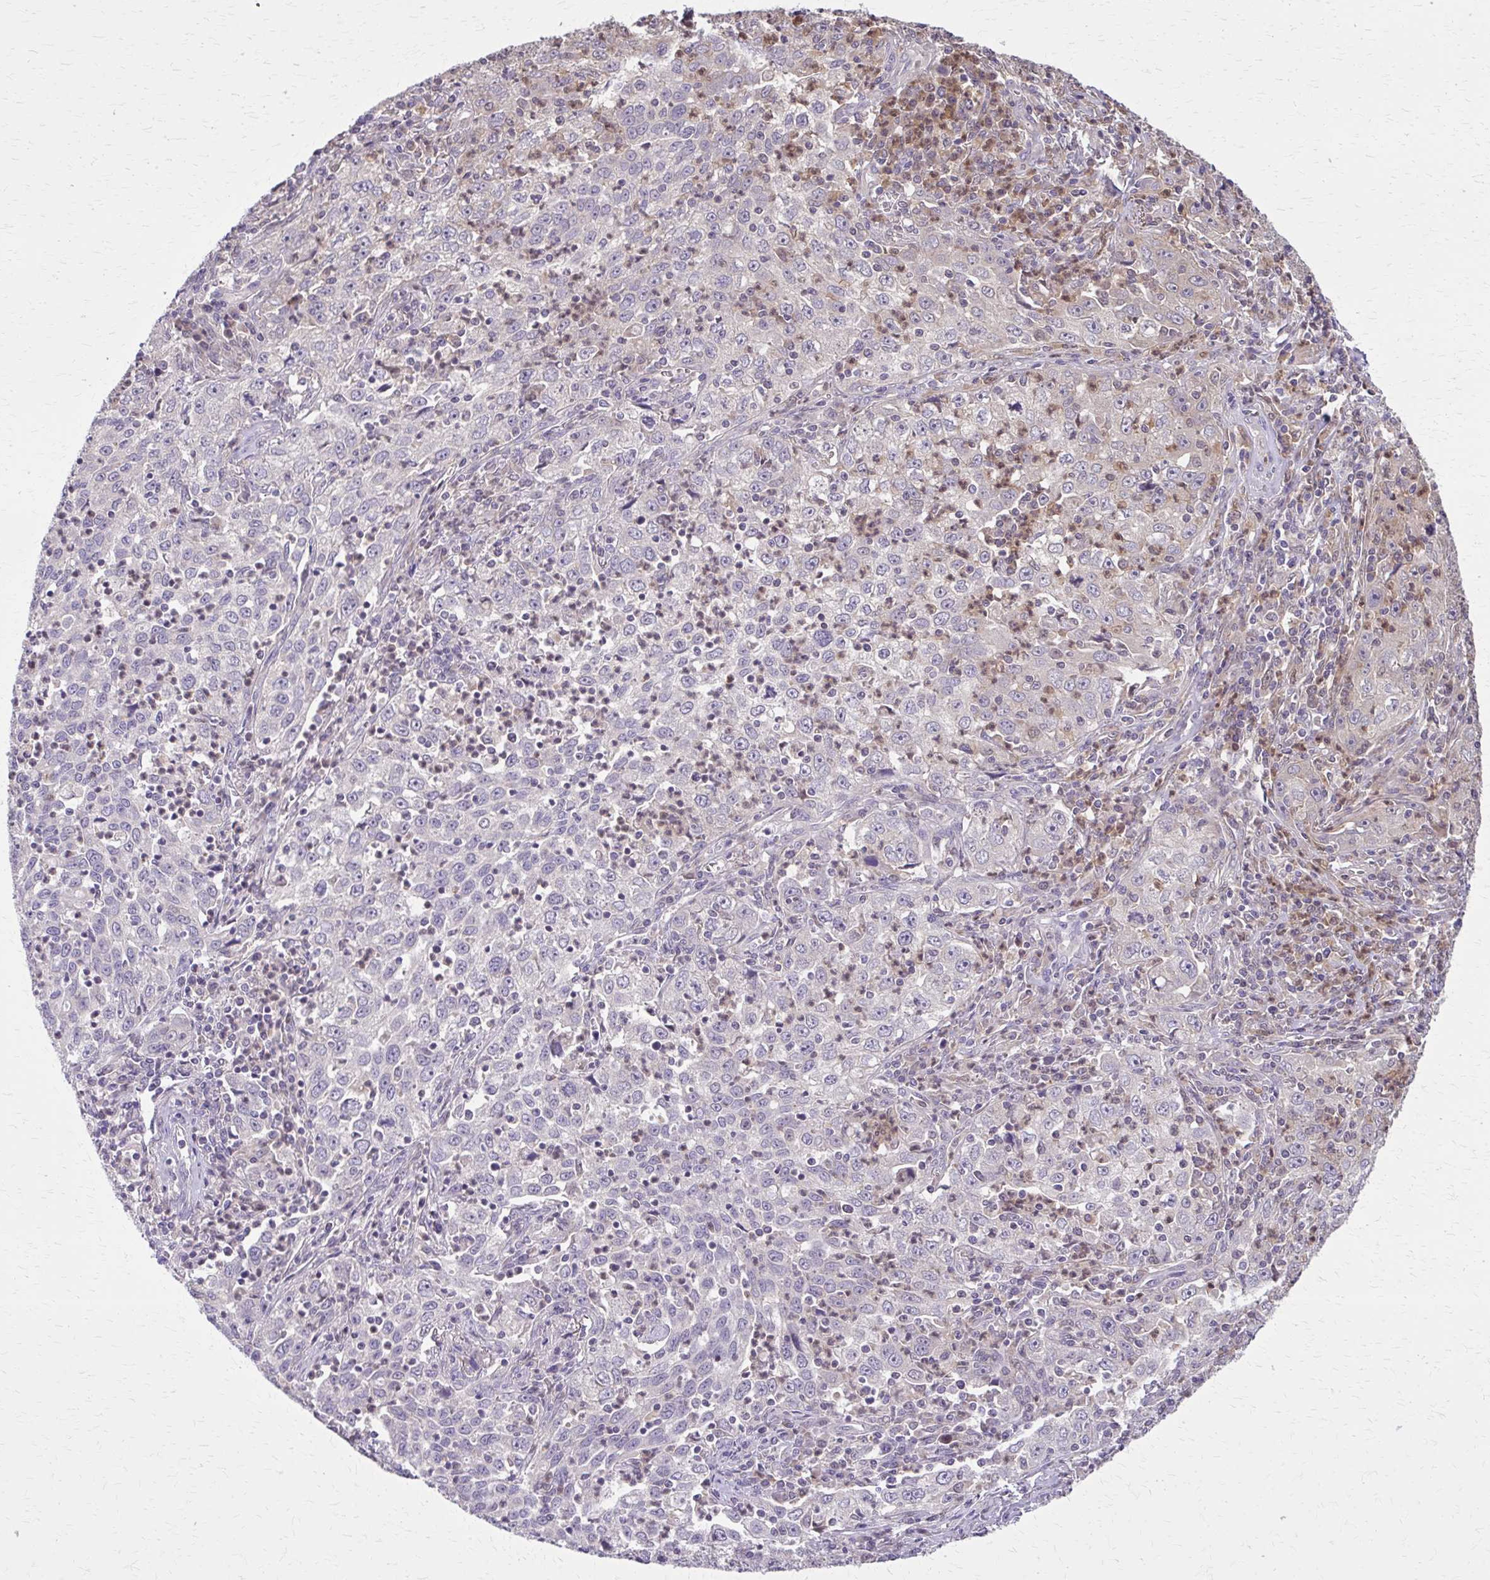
{"staining": {"intensity": "weak", "quantity": "25%-75%", "location": "cytoplasmic/membranous"}, "tissue": "lung cancer", "cell_type": "Tumor cells", "image_type": "cancer", "snomed": [{"axis": "morphology", "description": "Squamous cell carcinoma, NOS"}, {"axis": "topography", "description": "Lung"}], "caption": "Immunohistochemical staining of squamous cell carcinoma (lung) reveals low levels of weak cytoplasmic/membranous protein staining in approximately 25%-75% of tumor cells.", "gene": "NRBF2", "patient": {"sex": "male", "age": 71}}